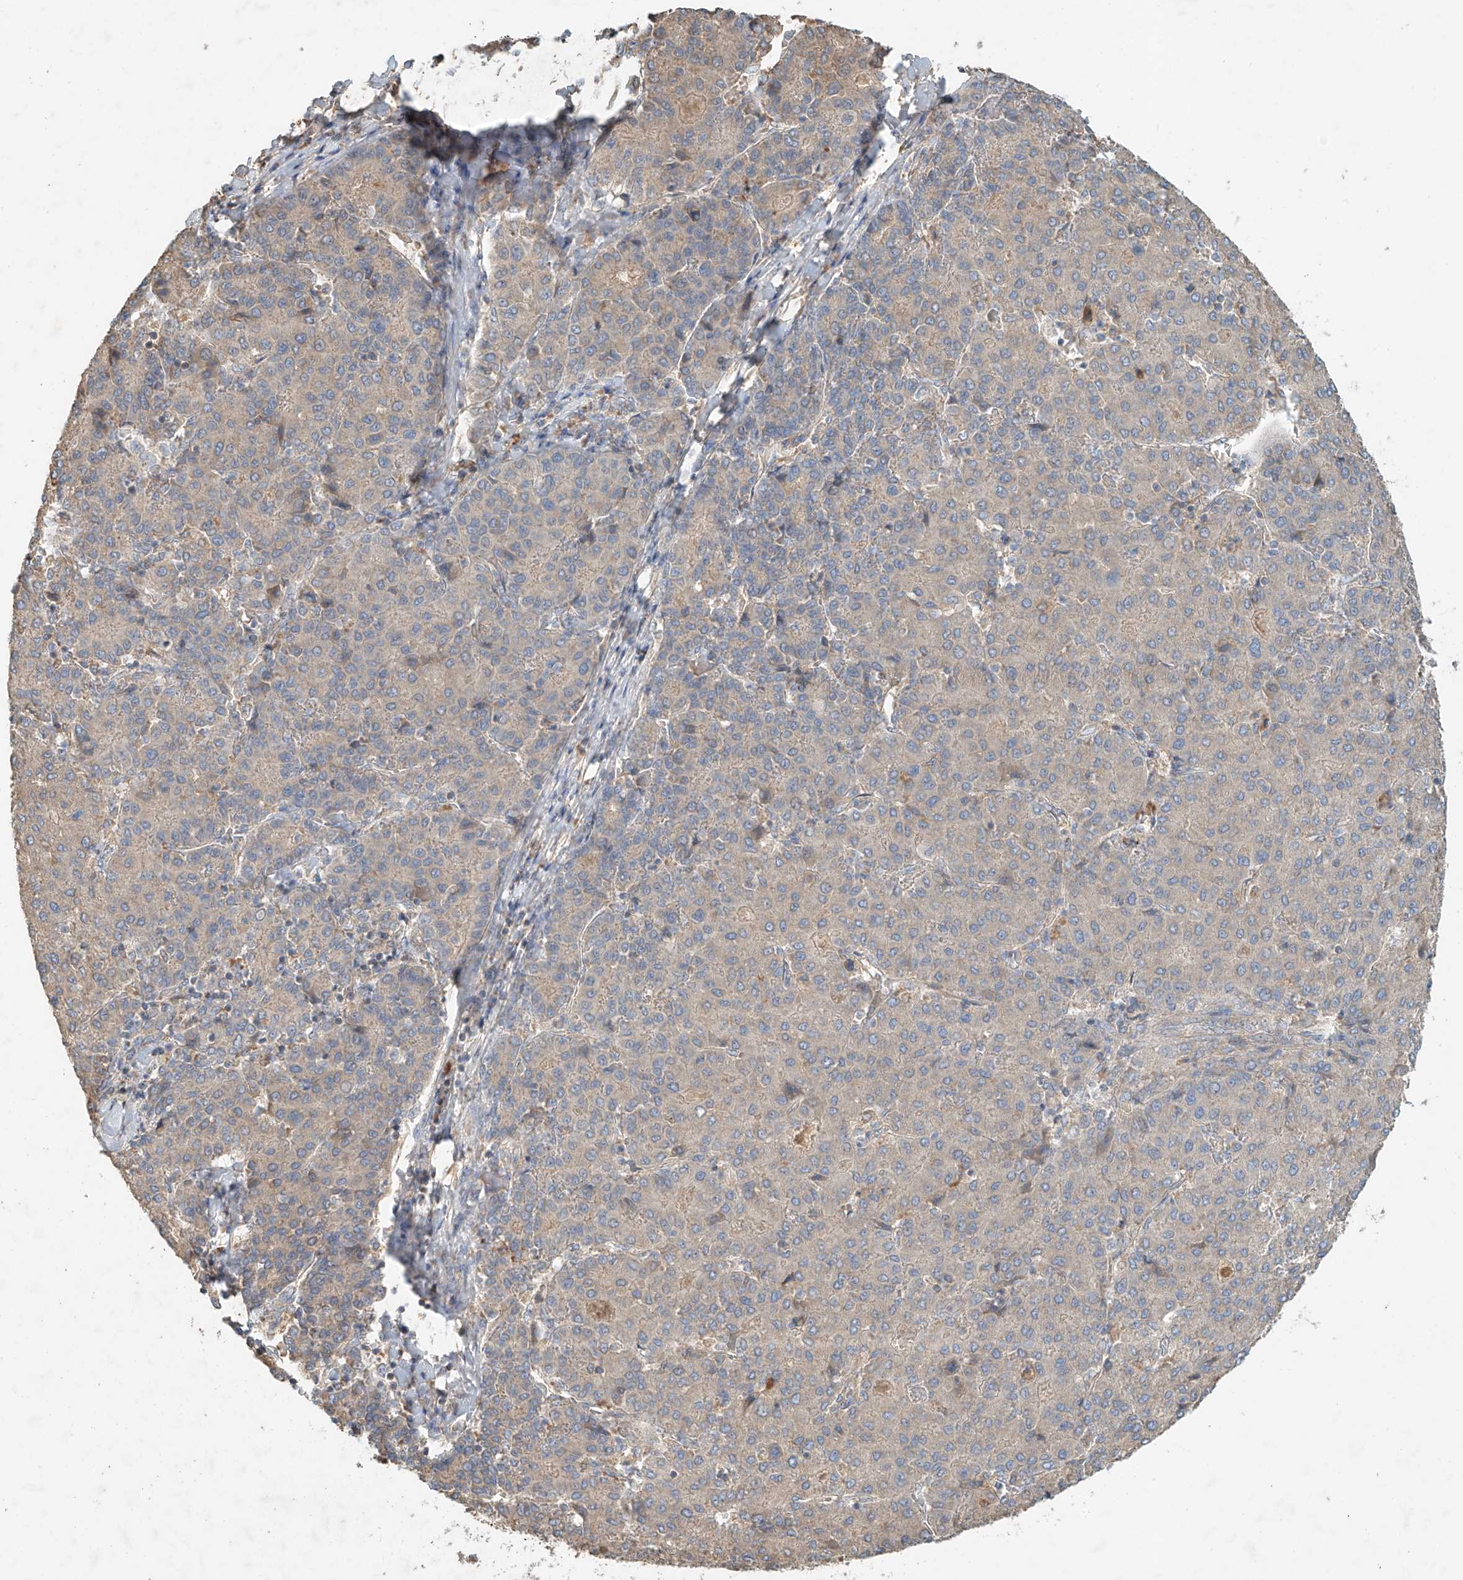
{"staining": {"intensity": "weak", "quantity": "<25%", "location": "cytoplasmic/membranous"}, "tissue": "liver cancer", "cell_type": "Tumor cells", "image_type": "cancer", "snomed": [{"axis": "morphology", "description": "Carcinoma, Hepatocellular, NOS"}, {"axis": "topography", "description": "Liver"}], "caption": "DAB (3,3'-diaminobenzidine) immunohistochemical staining of liver hepatocellular carcinoma exhibits no significant positivity in tumor cells.", "gene": "GNB1L", "patient": {"sex": "male", "age": 65}}